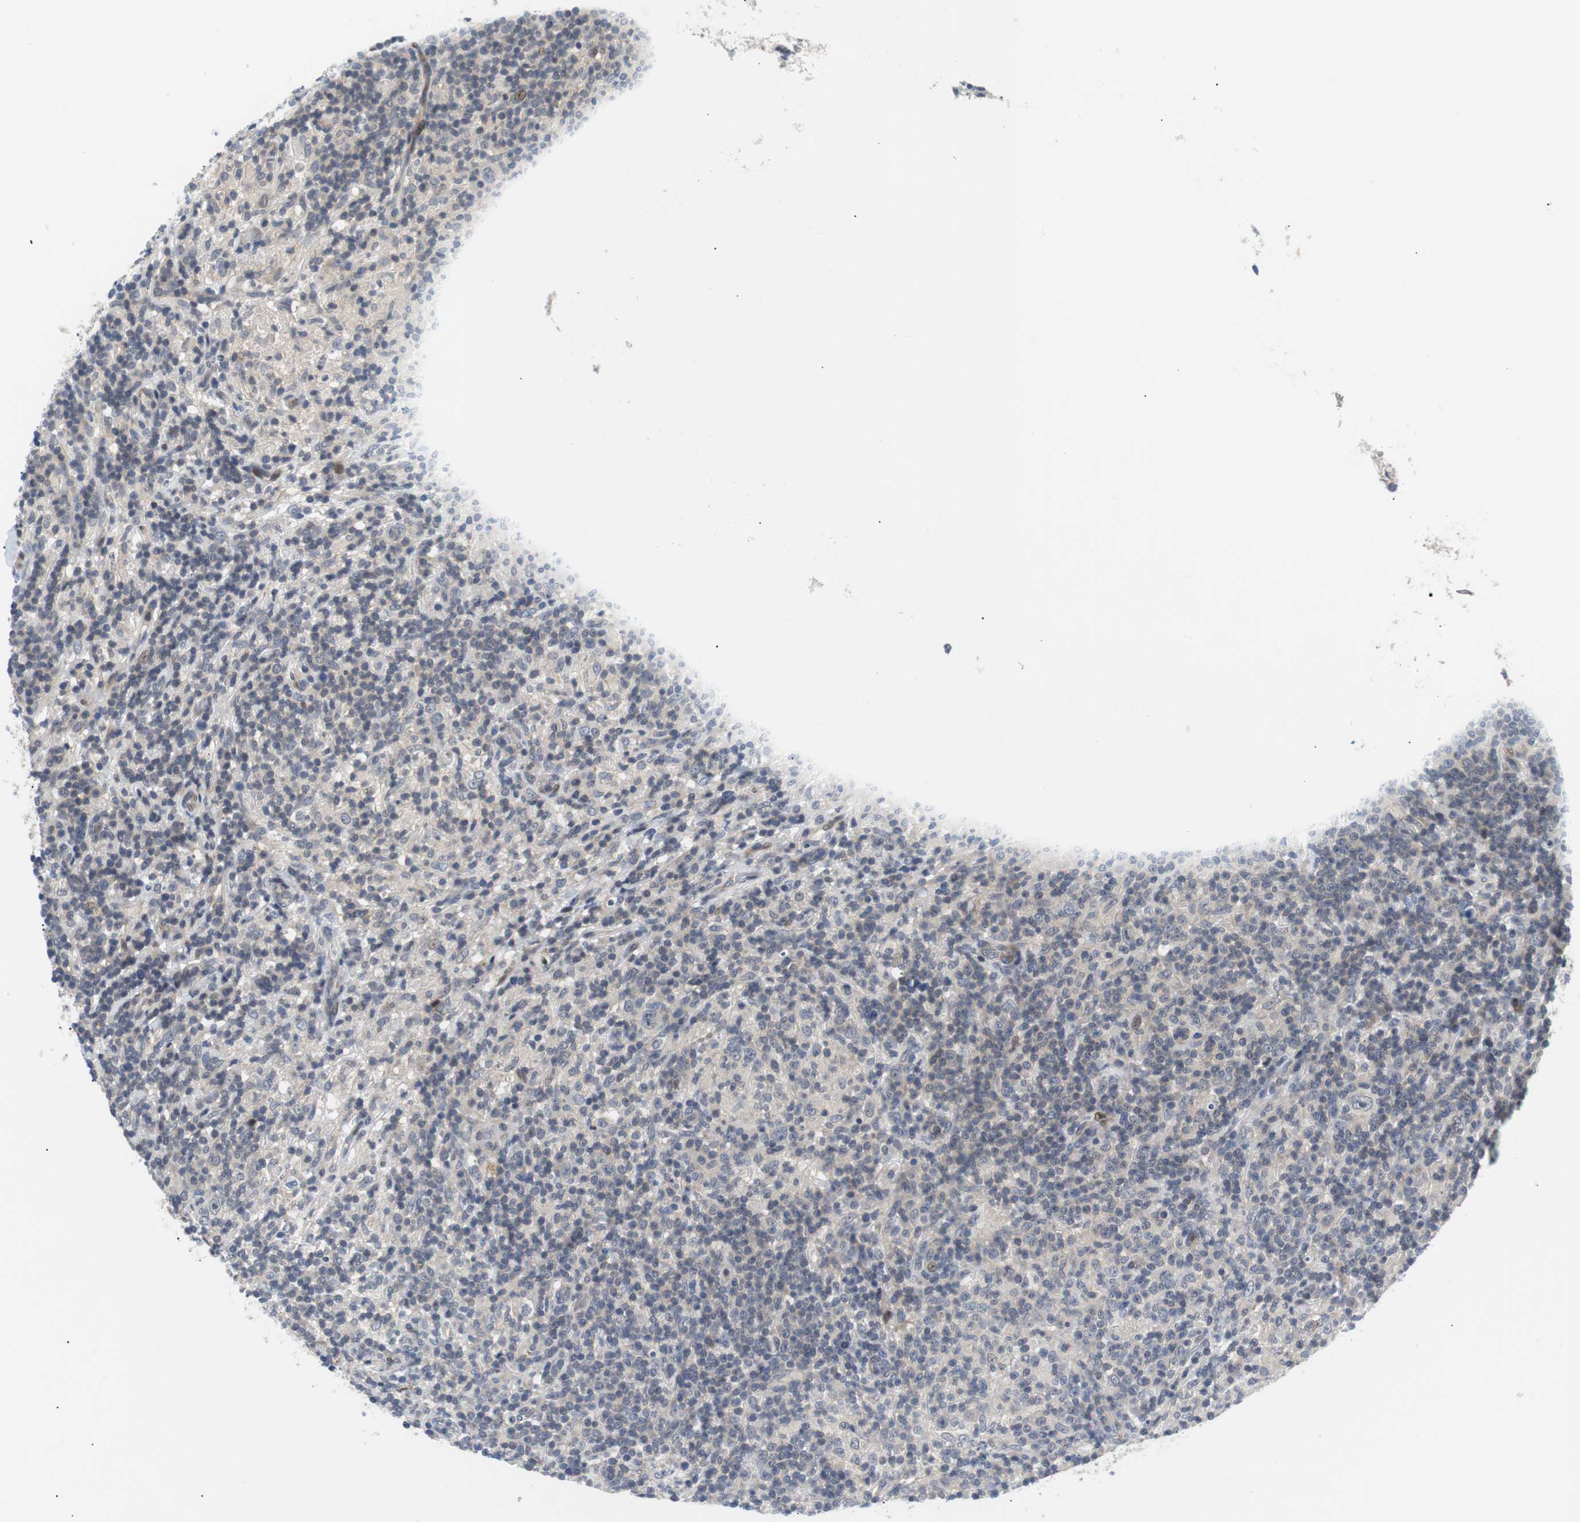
{"staining": {"intensity": "negative", "quantity": "none", "location": "none"}, "tissue": "lymphoma", "cell_type": "Tumor cells", "image_type": "cancer", "snomed": [{"axis": "morphology", "description": "Hodgkin's disease, NOS"}, {"axis": "topography", "description": "Lymph node"}], "caption": "Tumor cells are negative for brown protein staining in Hodgkin's disease.", "gene": "MAP2K4", "patient": {"sex": "male", "age": 70}}